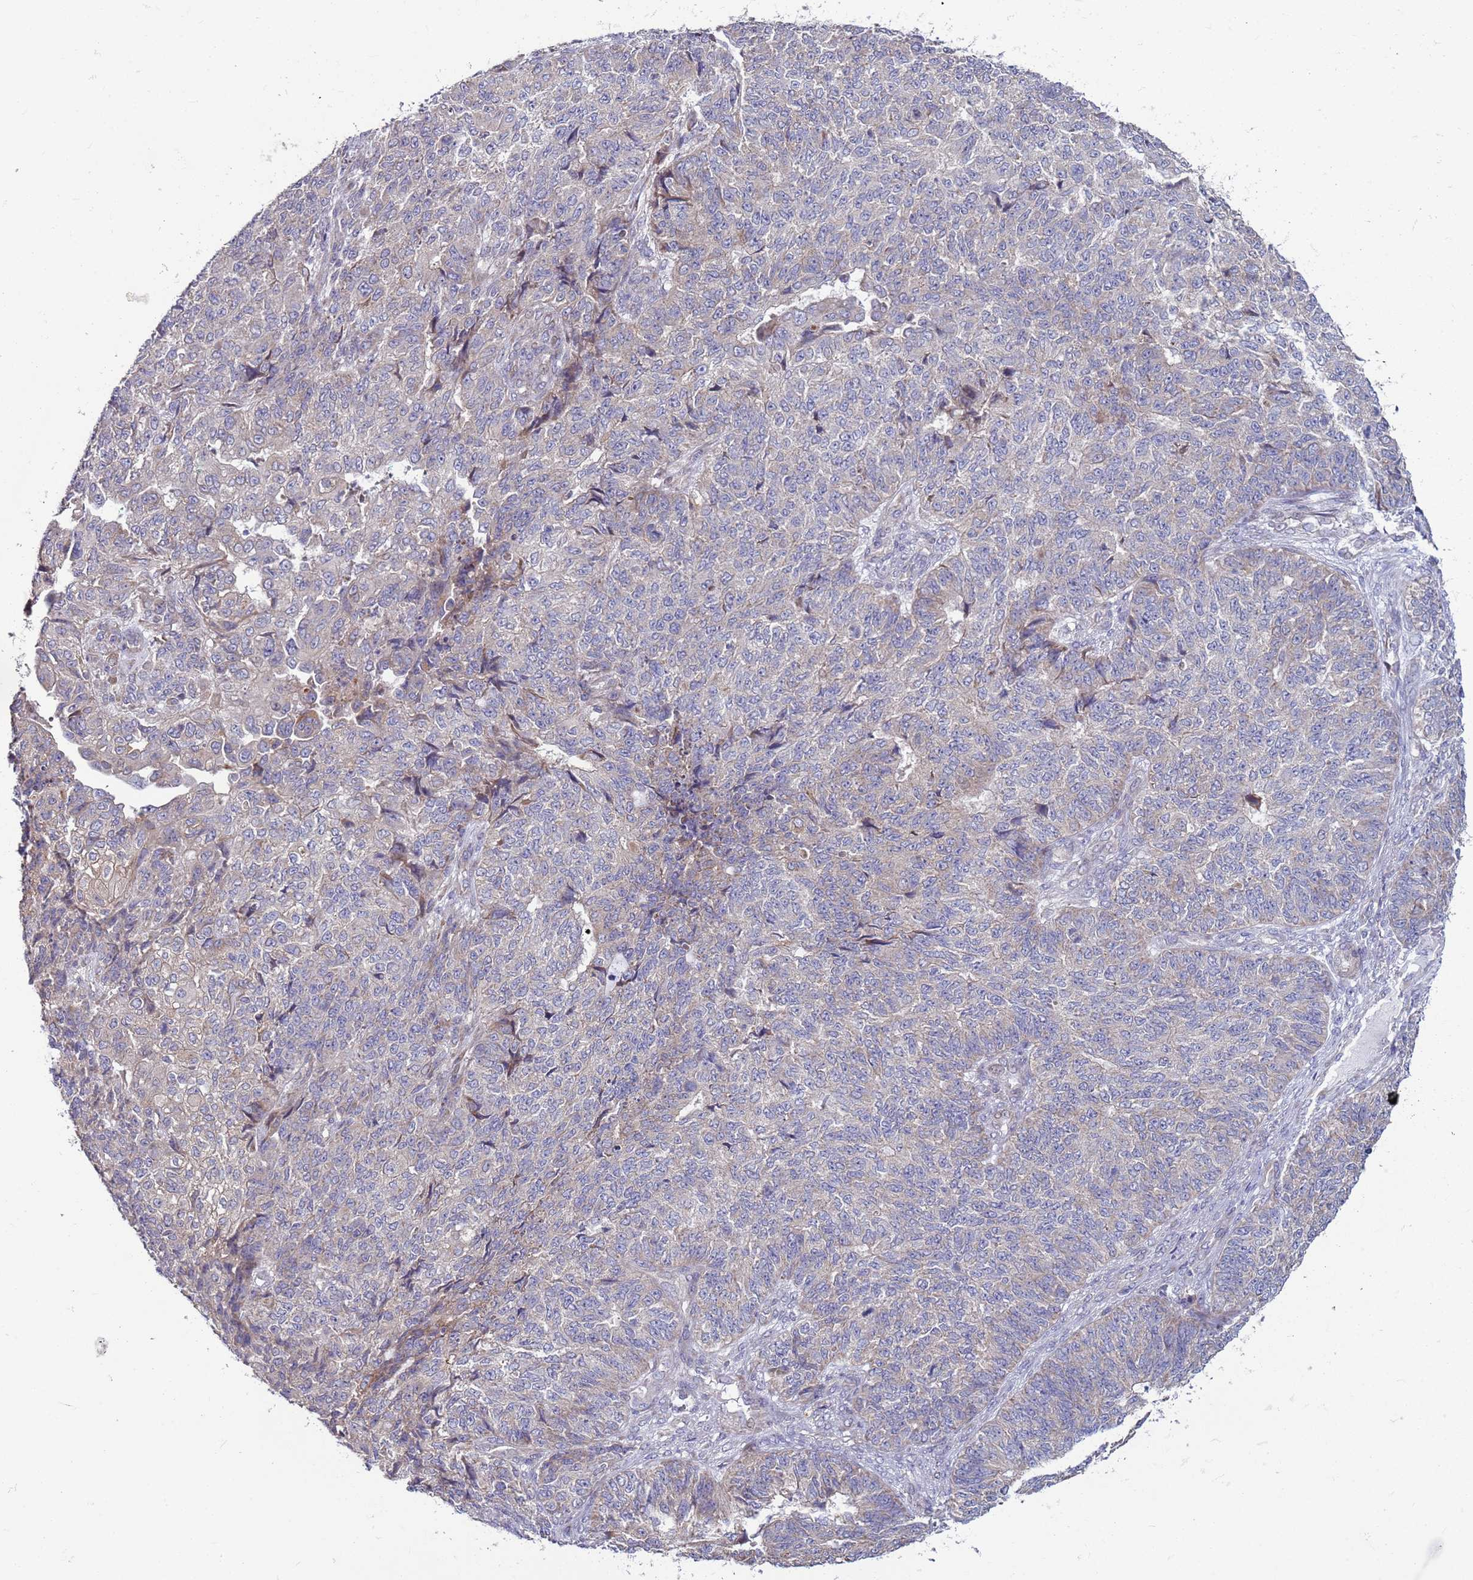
{"staining": {"intensity": "weak", "quantity": "<25%", "location": "cytoplasmic/membranous"}, "tissue": "endometrial cancer", "cell_type": "Tumor cells", "image_type": "cancer", "snomed": [{"axis": "morphology", "description": "Adenocarcinoma, NOS"}, {"axis": "topography", "description": "Endometrium"}], "caption": "A high-resolution micrograph shows IHC staining of endometrial adenocarcinoma, which displays no significant expression in tumor cells. Nuclei are stained in blue.", "gene": "DIP2B", "patient": {"sex": "female", "age": 32}}